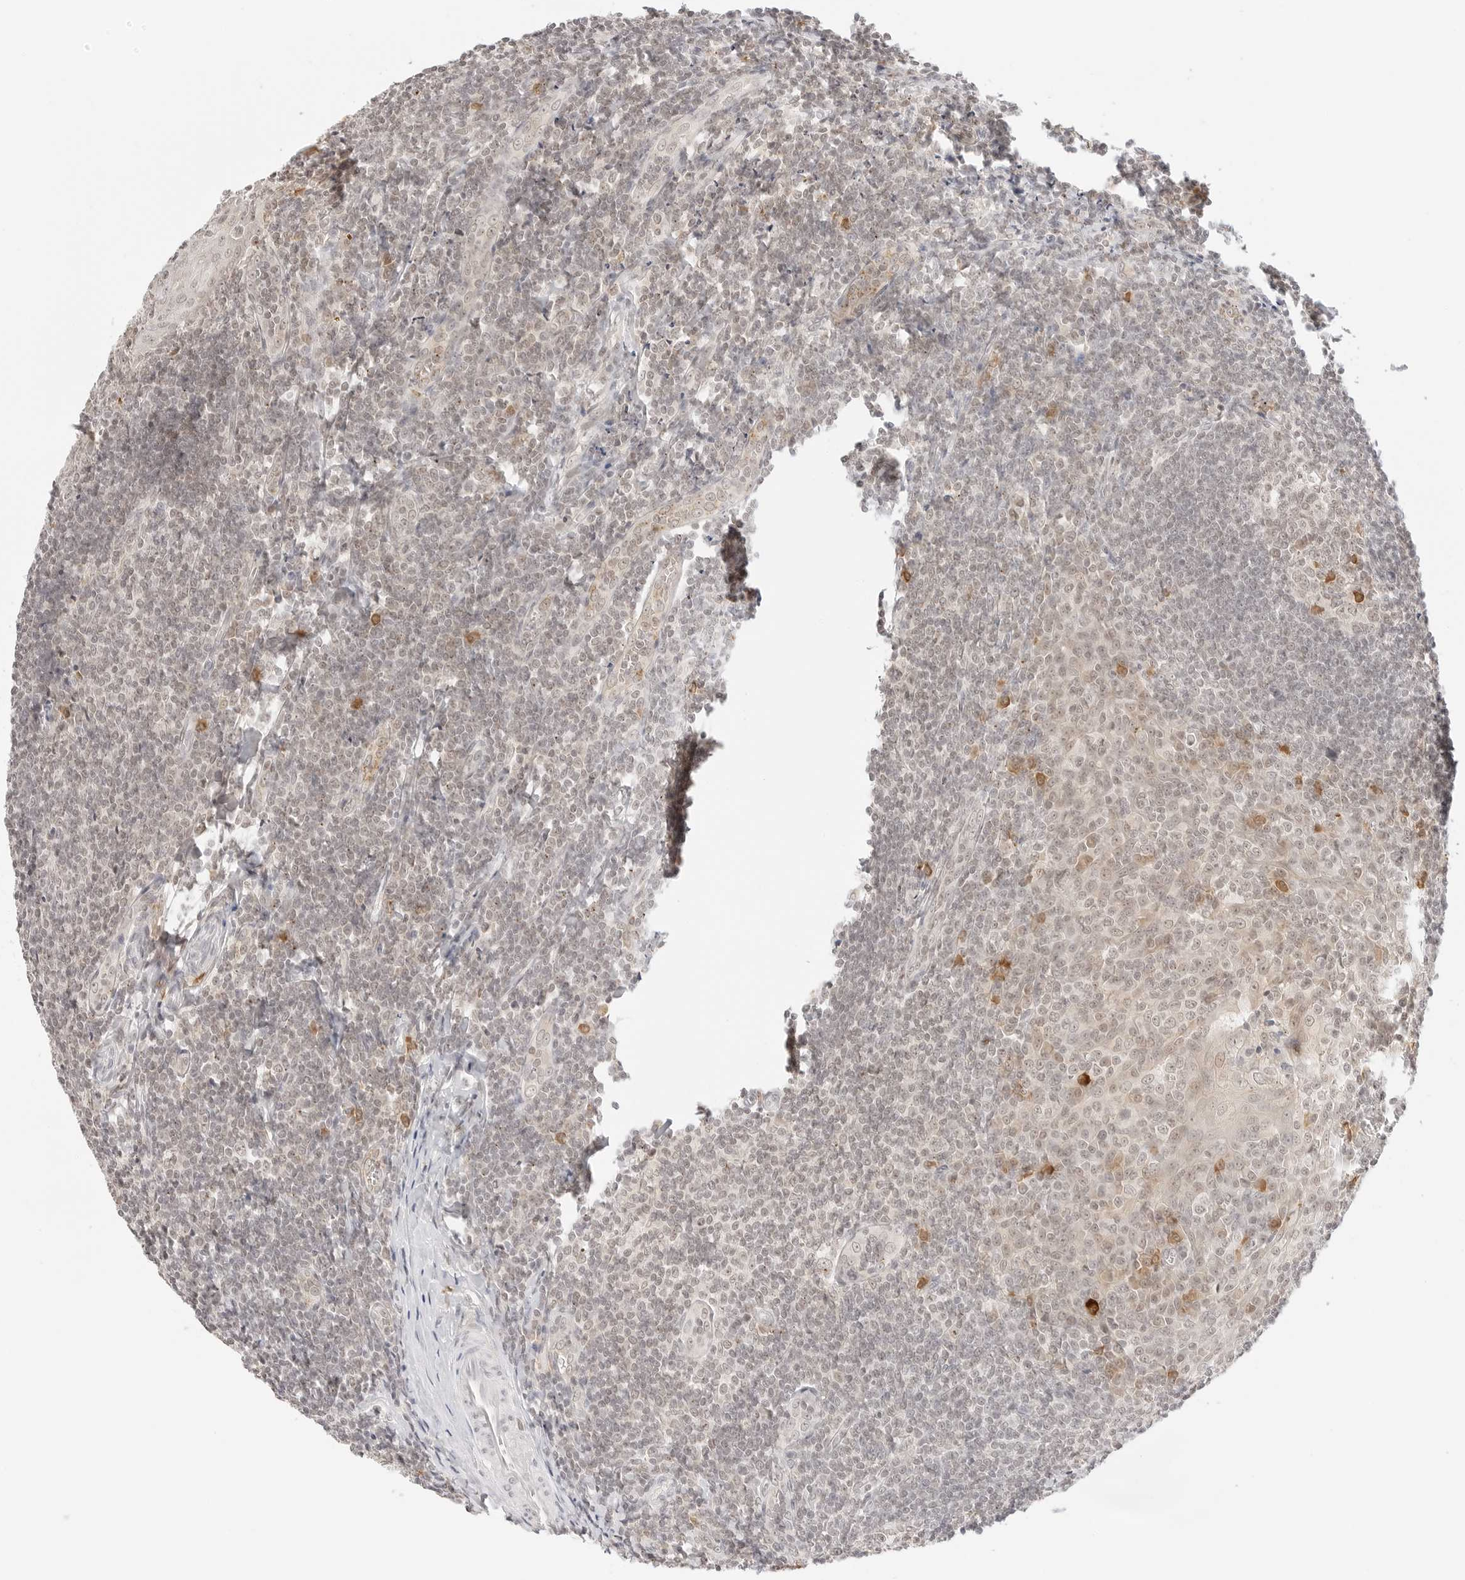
{"staining": {"intensity": "weak", "quantity": ">75%", "location": "nuclear"}, "tissue": "tonsil", "cell_type": "Germinal center cells", "image_type": "normal", "snomed": [{"axis": "morphology", "description": "Normal tissue, NOS"}, {"axis": "topography", "description": "Tonsil"}], "caption": "The histopathology image displays a brown stain indicating the presence of a protein in the nuclear of germinal center cells in tonsil. (Stains: DAB (3,3'-diaminobenzidine) in brown, nuclei in blue, Microscopy: brightfield microscopy at high magnification).", "gene": "SEPTIN4", "patient": {"sex": "male", "age": 27}}